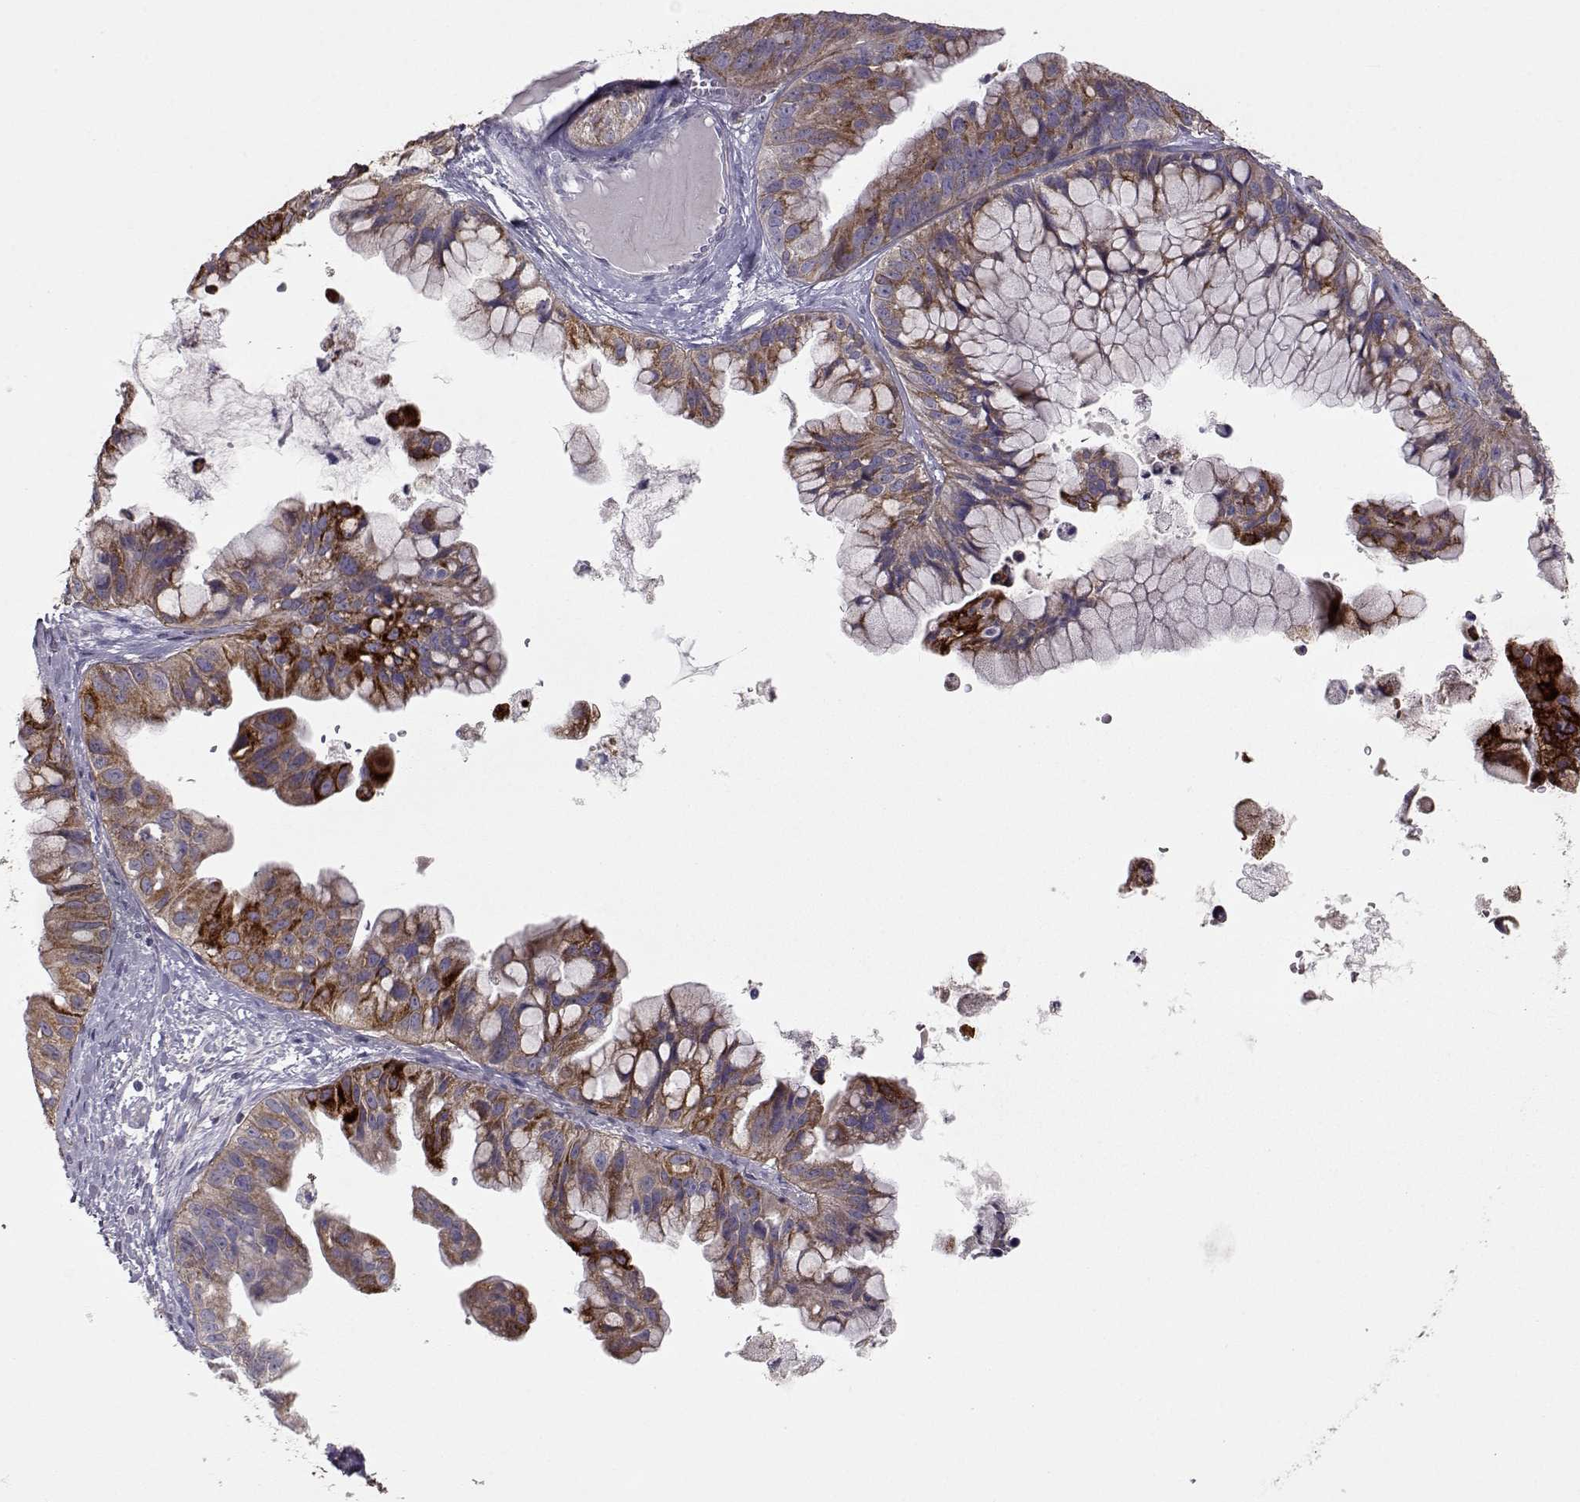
{"staining": {"intensity": "strong", "quantity": ">75%", "location": "cytoplasmic/membranous"}, "tissue": "ovarian cancer", "cell_type": "Tumor cells", "image_type": "cancer", "snomed": [{"axis": "morphology", "description": "Cystadenocarcinoma, mucinous, NOS"}, {"axis": "topography", "description": "Ovary"}], "caption": "Mucinous cystadenocarcinoma (ovarian) tissue displays strong cytoplasmic/membranous staining in approximately >75% of tumor cells, visualized by immunohistochemistry.", "gene": "LAMB3", "patient": {"sex": "female", "age": 76}}